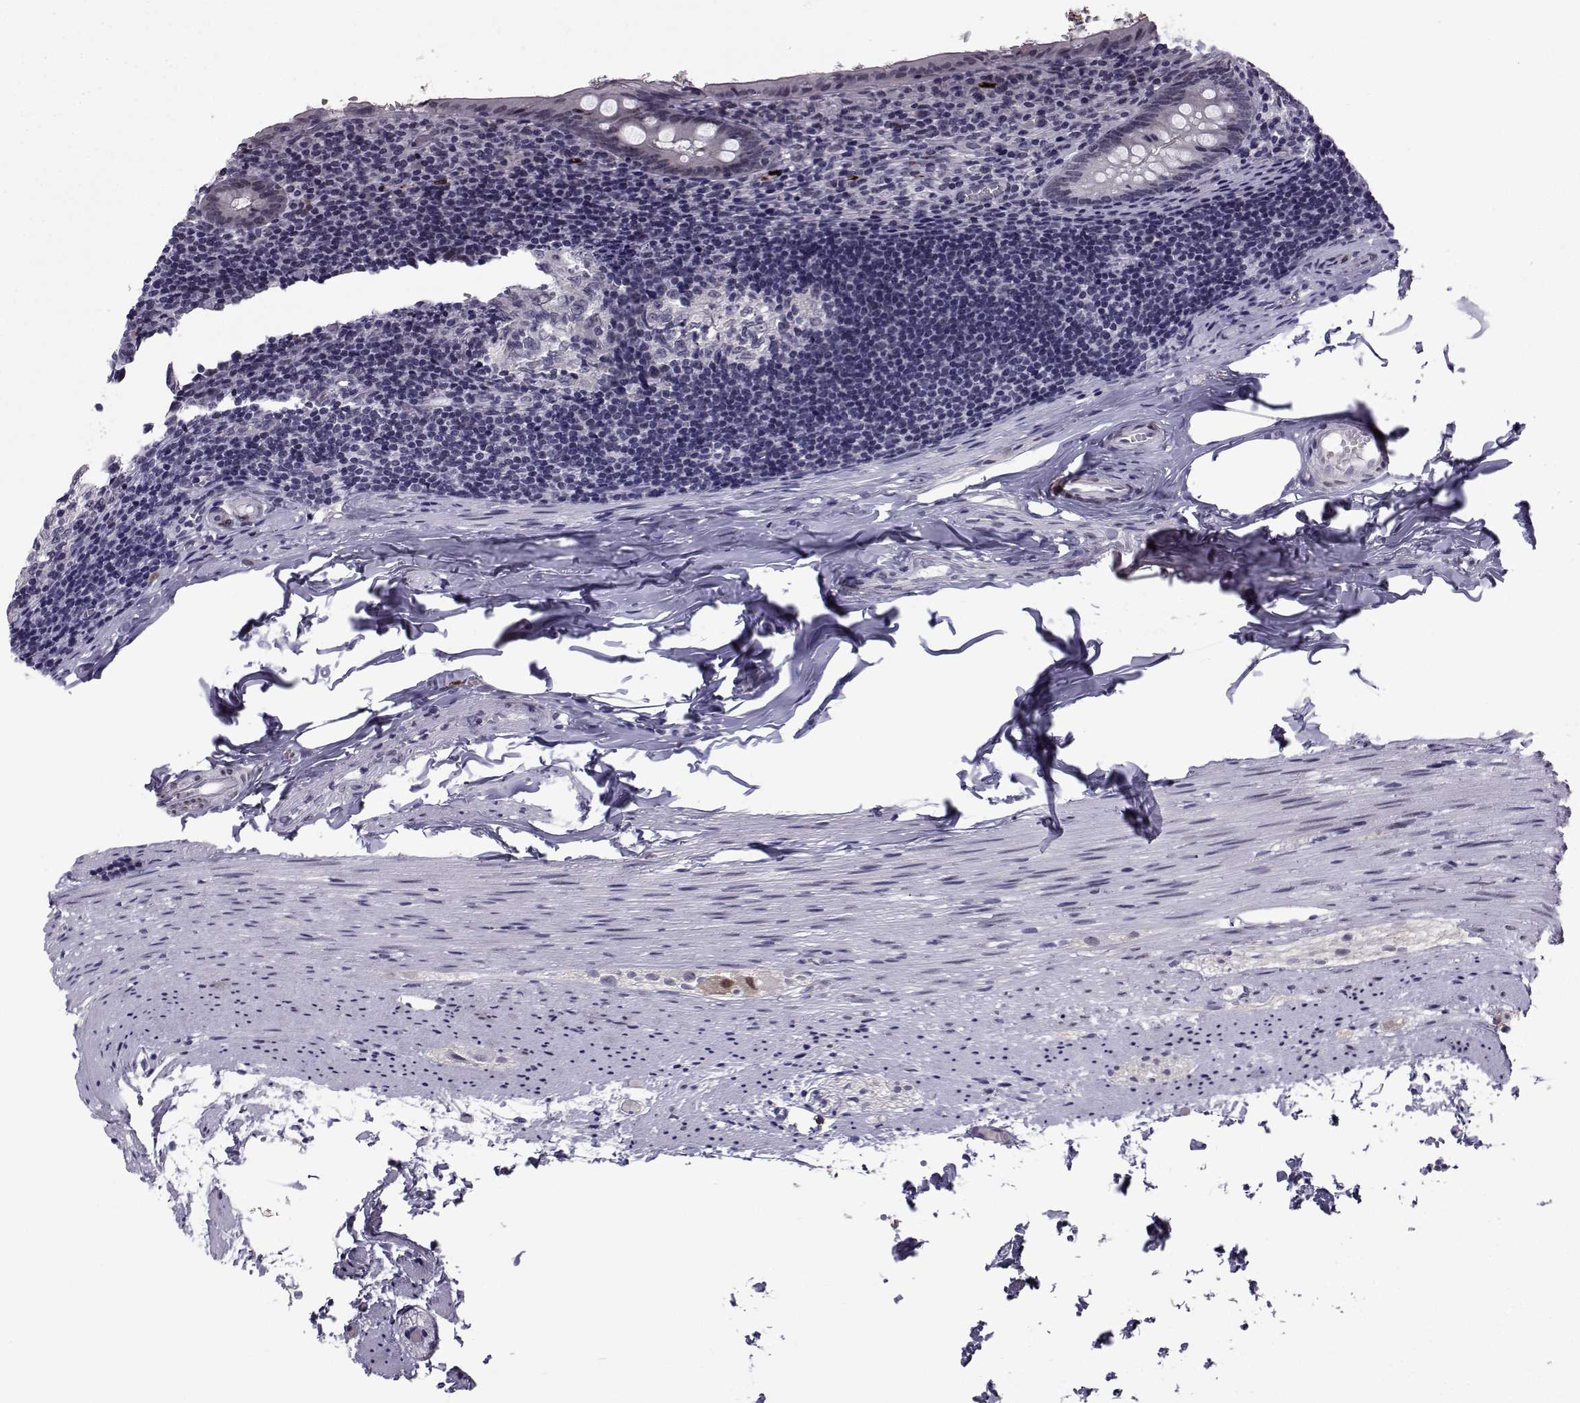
{"staining": {"intensity": "strong", "quantity": "<25%", "location": "nuclear"}, "tissue": "appendix", "cell_type": "Glandular cells", "image_type": "normal", "snomed": [{"axis": "morphology", "description": "Normal tissue, NOS"}, {"axis": "topography", "description": "Appendix"}], "caption": "Protein staining shows strong nuclear expression in about <25% of glandular cells in benign appendix. (brown staining indicates protein expression, while blue staining denotes nuclei).", "gene": "RBM24", "patient": {"sex": "female", "age": 23}}